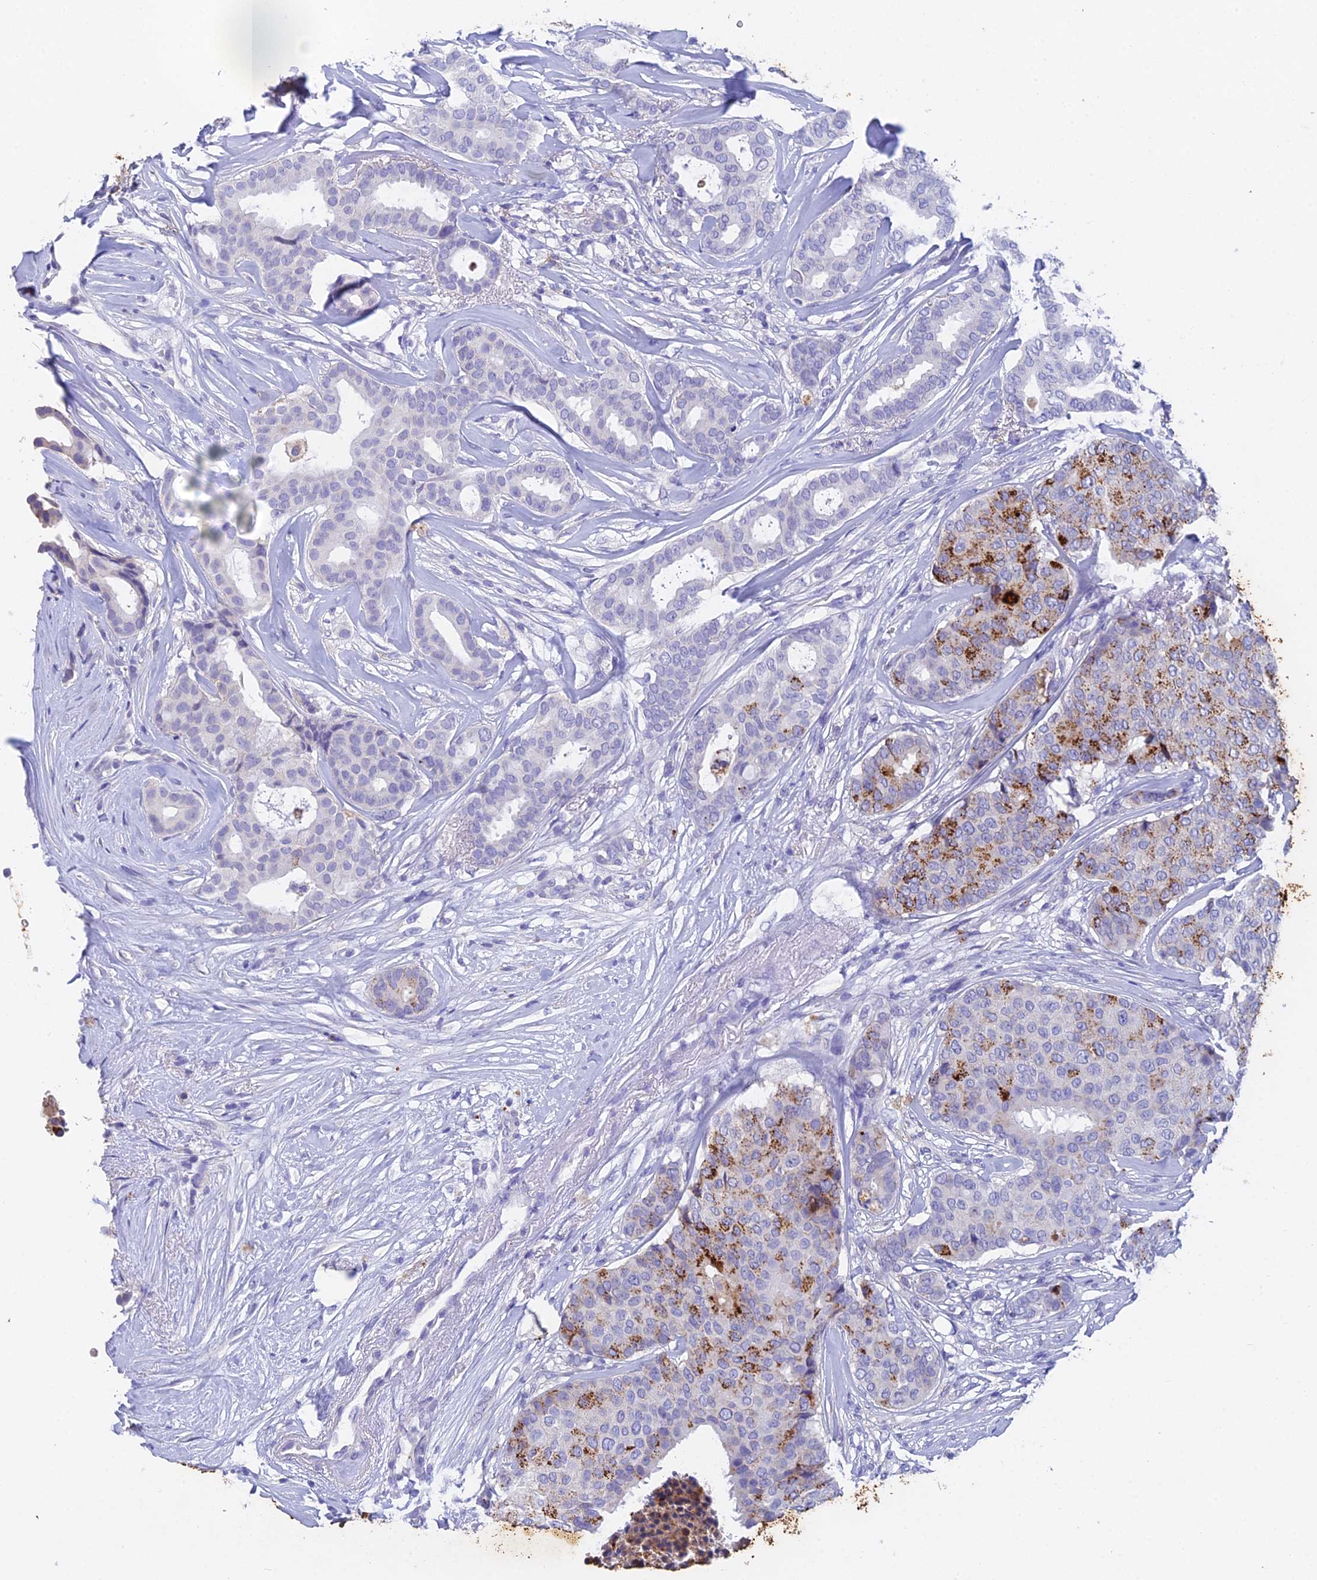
{"staining": {"intensity": "moderate", "quantity": "25%-75%", "location": "cytoplasmic/membranous"}, "tissue": "breast cancer", "cell_type": "Tumor cells", "image_type": "cancer", "snomed": [{"axis": "morphology", "description": "Duct carcinoma"}, {"axis": "topography", "description": "Breast"}], "caption": "Moderate cytoplasmic/membranous protein expression is present in about 25%-75% of tumor cells in invasive ductal carcinoma (breast).", "gene": "ADAMTS13", "patient": {"sex": "female", "age": 75}}